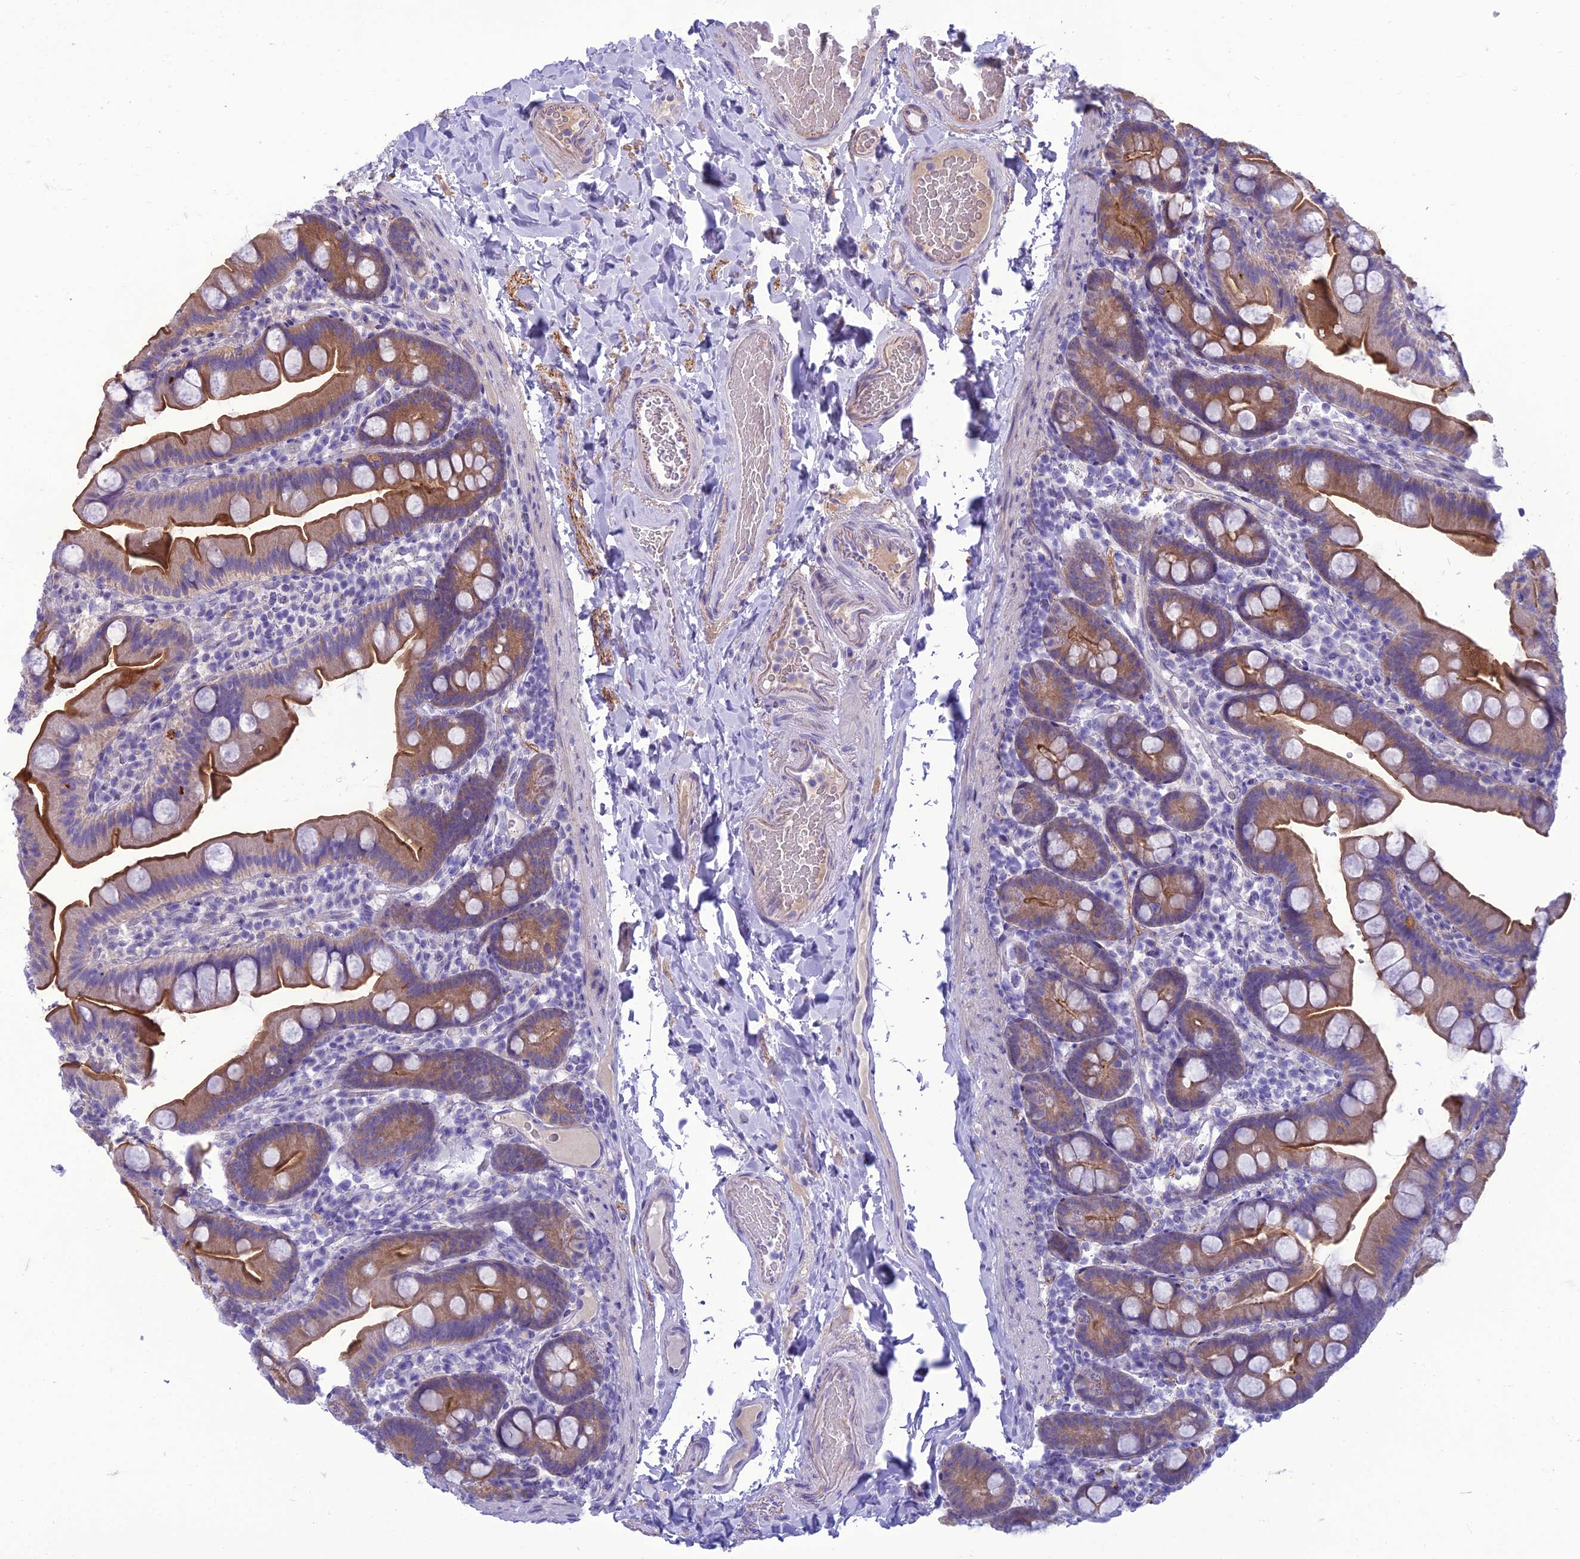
{"staining": {"intensity": "moderate", "quantity": ">75%", "location": "cytoplasmic/membranous"}, "tissue": "small intestine", "cell_type": "Glandular cells", "image_type": "normal", "snomed": [{"axis": "morphology", "description": "Normal tissue, NOS"}, {"axis": "topography", "description": "Small intestine"}], "caption": "Unremarkable small intestine was stained to show a protein in brown. There is medium levels of moderate cytoplasmic/membranous staining in about >75% of glandular cells. Nuclei are stained in blue.", "gene": "ANKS4B", "patient": {"sex": "female", "age": 68}}